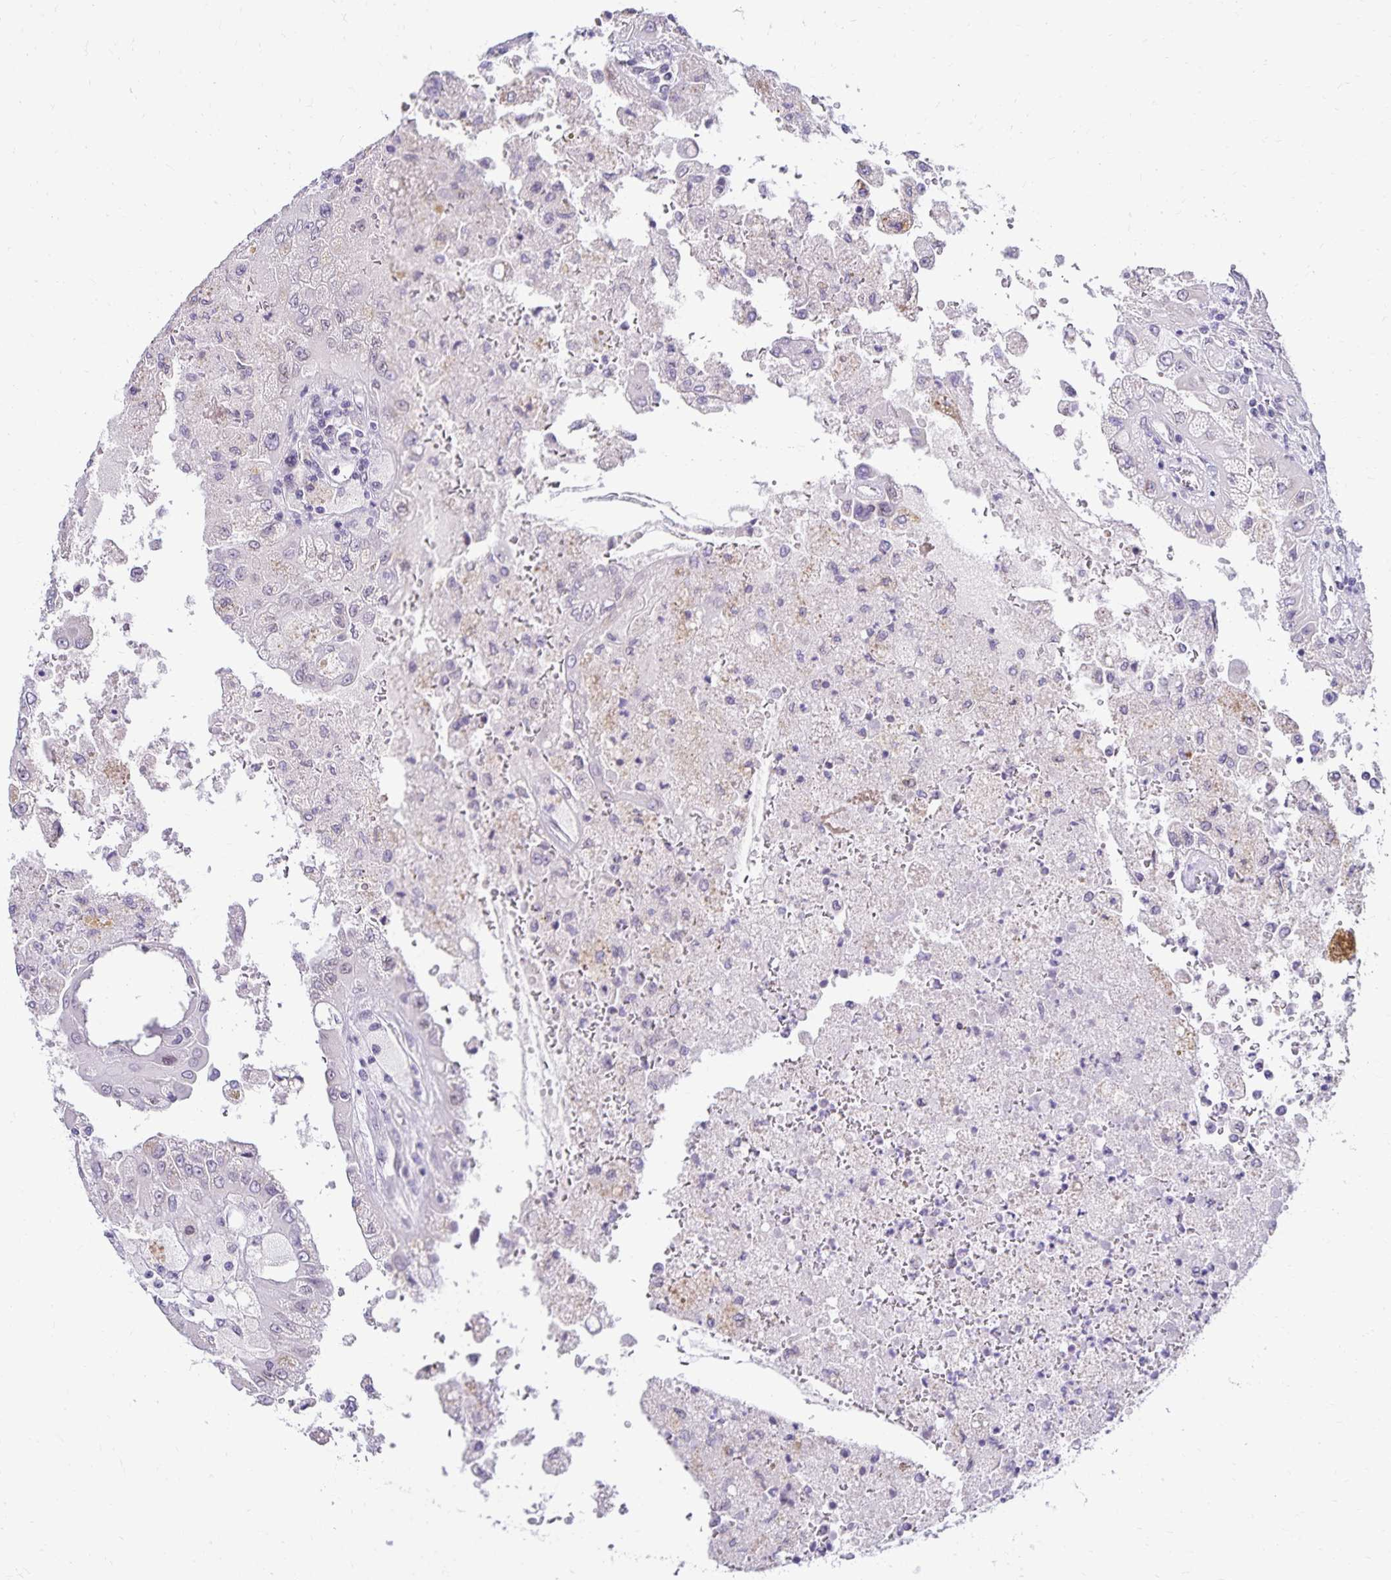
{"staining": {"intensity": "negative", "quantity": "none", "location": "none"}, "tissue": "renal cancer", "cell_type": "Tumor cells", "image_type": "cancer", "snomed": [{"axis": "morphology", "description": "Adenocarcinoma, NOS"}, {"axis": "topography", "description": "Kidney"}], "caption": "Renal cancer stained for a protein using IHC reveals no staining tumor cells.", "gene": "FAM166C", "patient": {"sex": "male", "age": 58}}